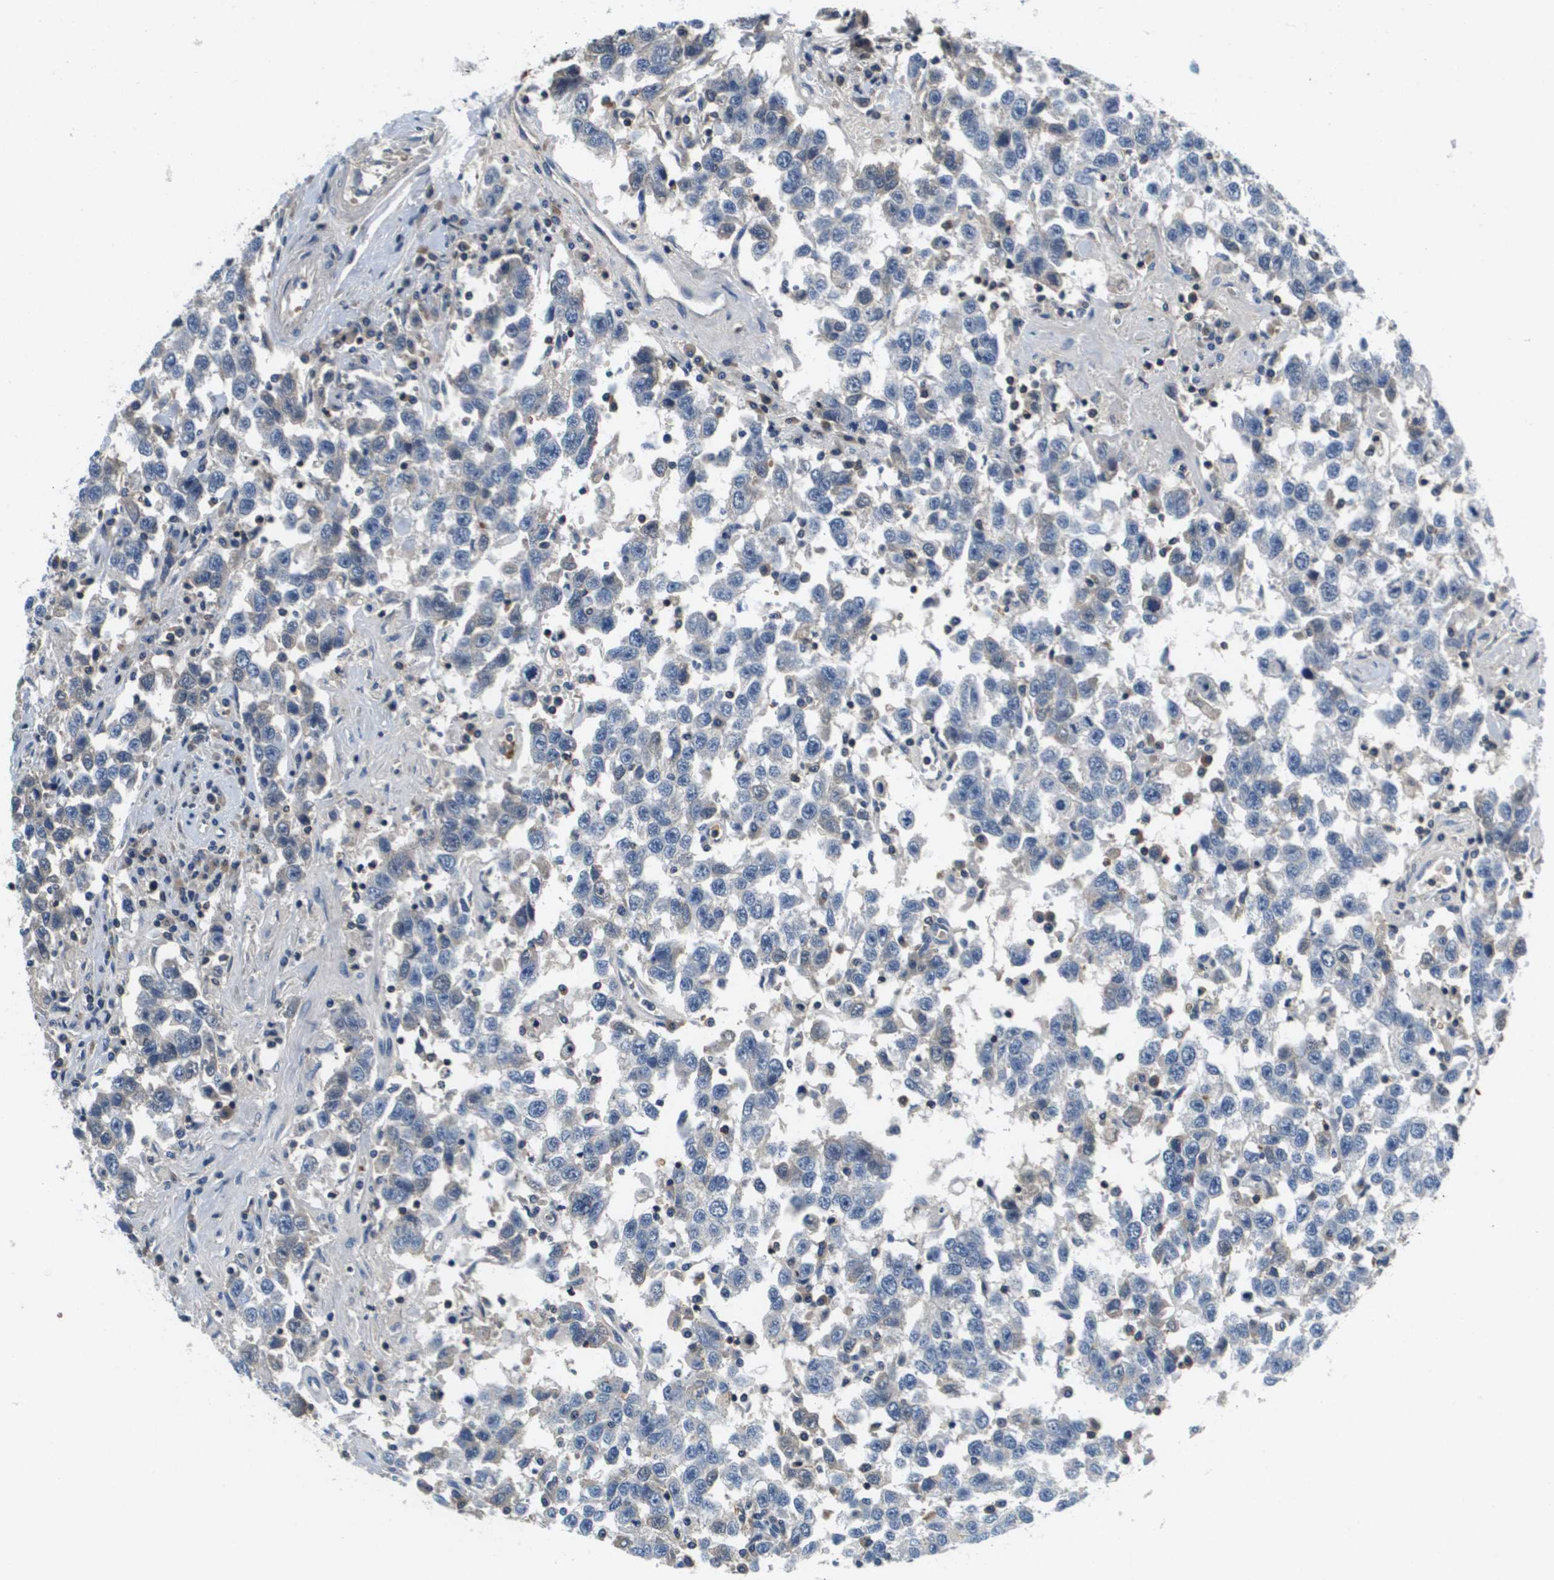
{"staining": {"intensity": "negative", "quantity": "none", "location": "none"}, "tissue": "testis cancer", "cell_type": "Tumor cells", "image_type": "cancer", "snomed": [{"axis": "morphology", "description": "Seminoma, NOS"}, {"axis": "topography", "description": "Testis"}], "caption": "A histopathology image of human seminoma (testis) is negative for staining in tumor cells.", "gene": "KCNQ5", "patient": {"sex": "male", "age": 41}}